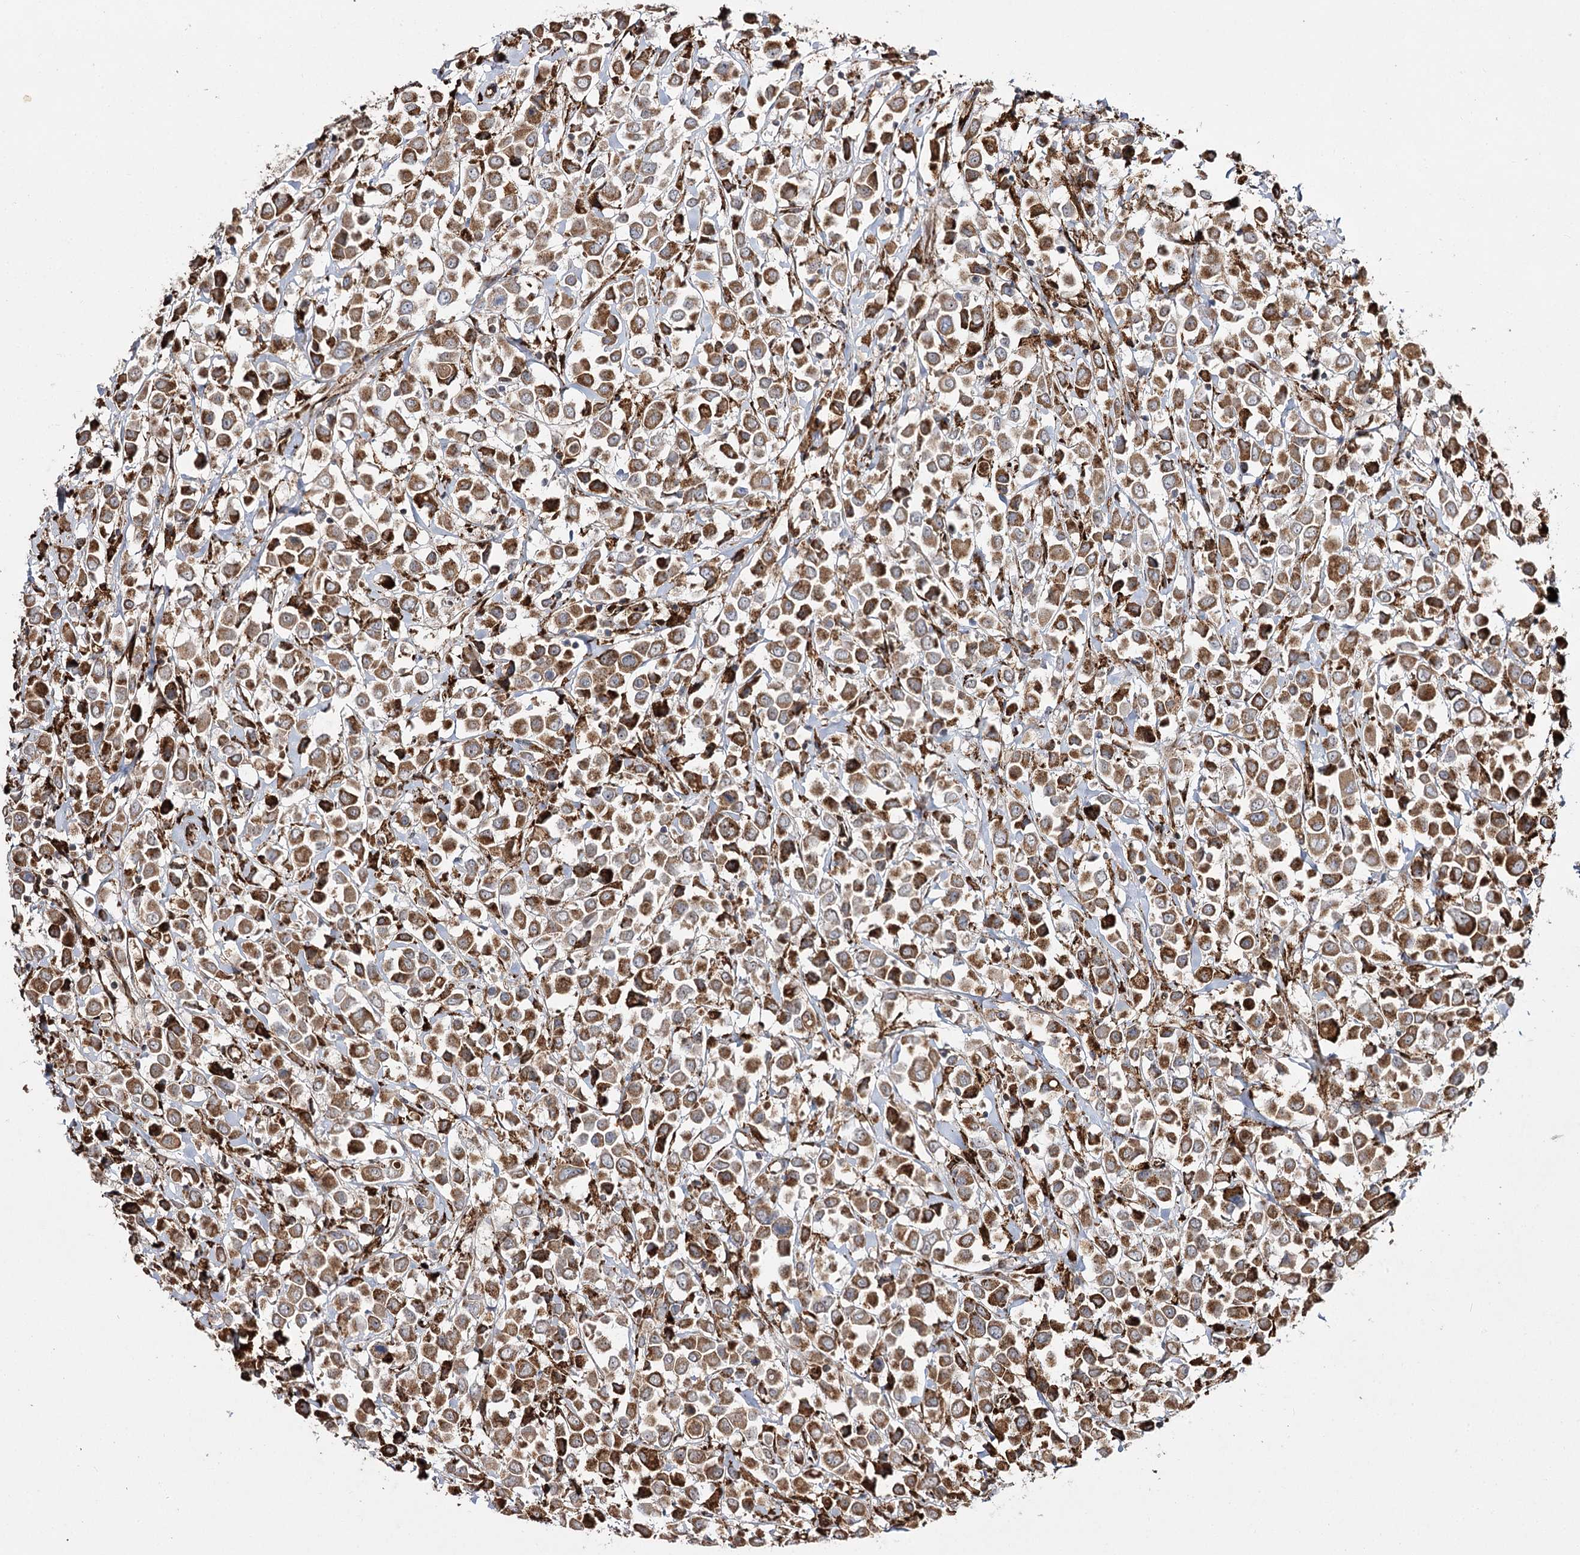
{"staining": {"intensity": "moderate", "quantity": ">75%", "location": "cytoplasmic/membranous"}, "tissue": "breast cancer", "cell_type": "Tumor cells", "image_type": "cancer", "snomed": [{"axis": "morphology", "description": "Duct carcinoma"}, {"axis": "topography", "description": "Breast"}], "caption": "Immunohistochemistry (IHC) (DAB (3,3'-diaminobenzidine)) staining of infiltrating ductal carcinoma (breast) displays moderate cytoplasmic/membranous protein expression in approximately >75% of tumor cells.", "gene": "FANCL", "patient": {"sex": "female", "age": 61}}